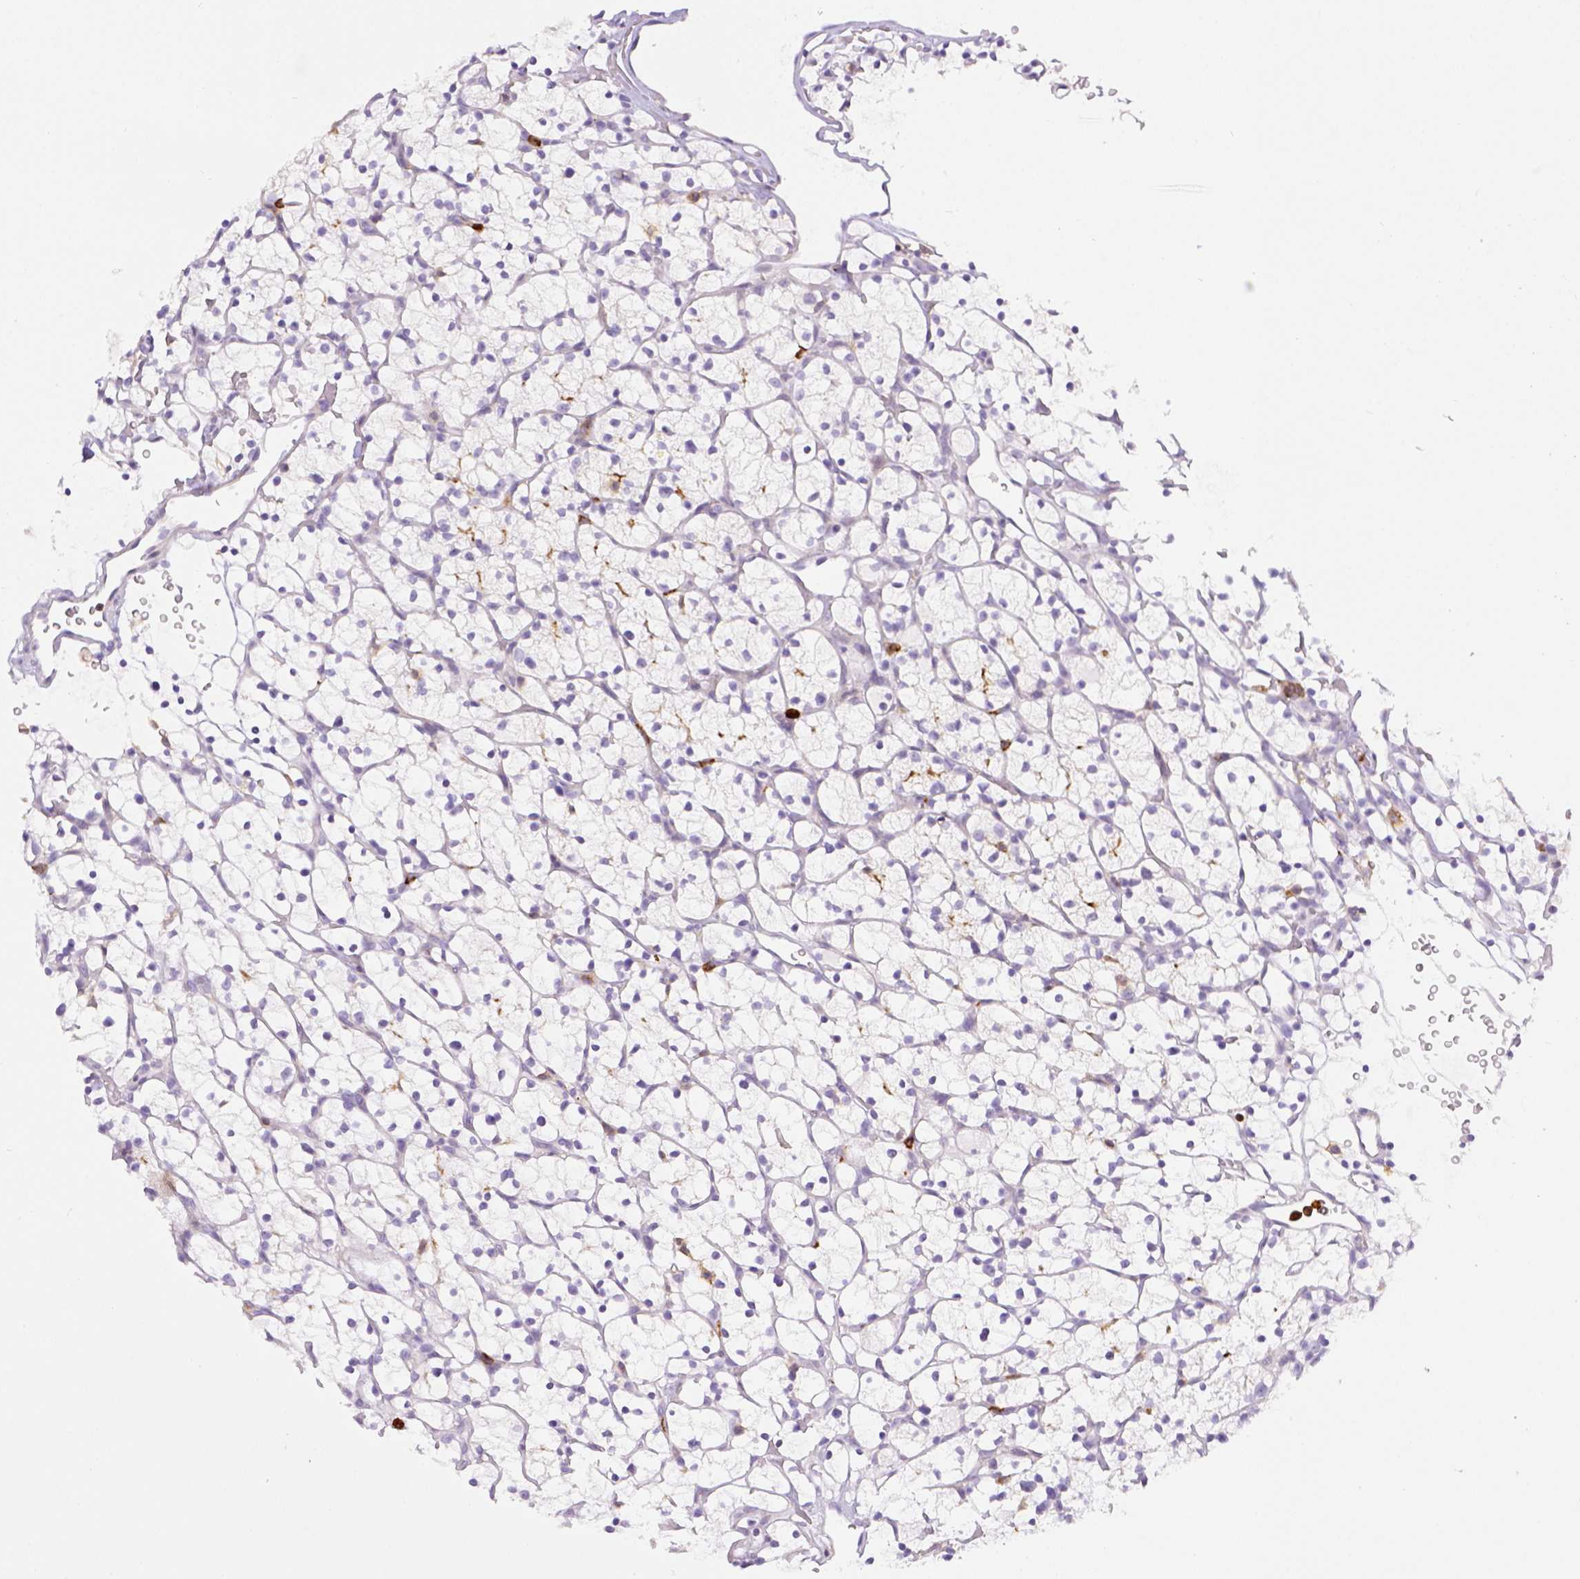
{"staining": {"intensity": "negative", "quantity": "none", "location": "none"}, "tissue": "renal cancer", "cell_type": "Tumor cells", "image_type": "cancer", "snomed": [{"axis": "morphology", "description": "Adenocarcinoma, NOS"}, {"axis": "topography", "description": "Kidney"}], "caption": "Immunohistochemistry histopathology image of neoplastic tissue: renal adenocarcinoma stained with DAB demonstrates no significant protein staining in tumor cells.", "gene": "ITGAM", "patient": {"sex": "female", "age": 64}}